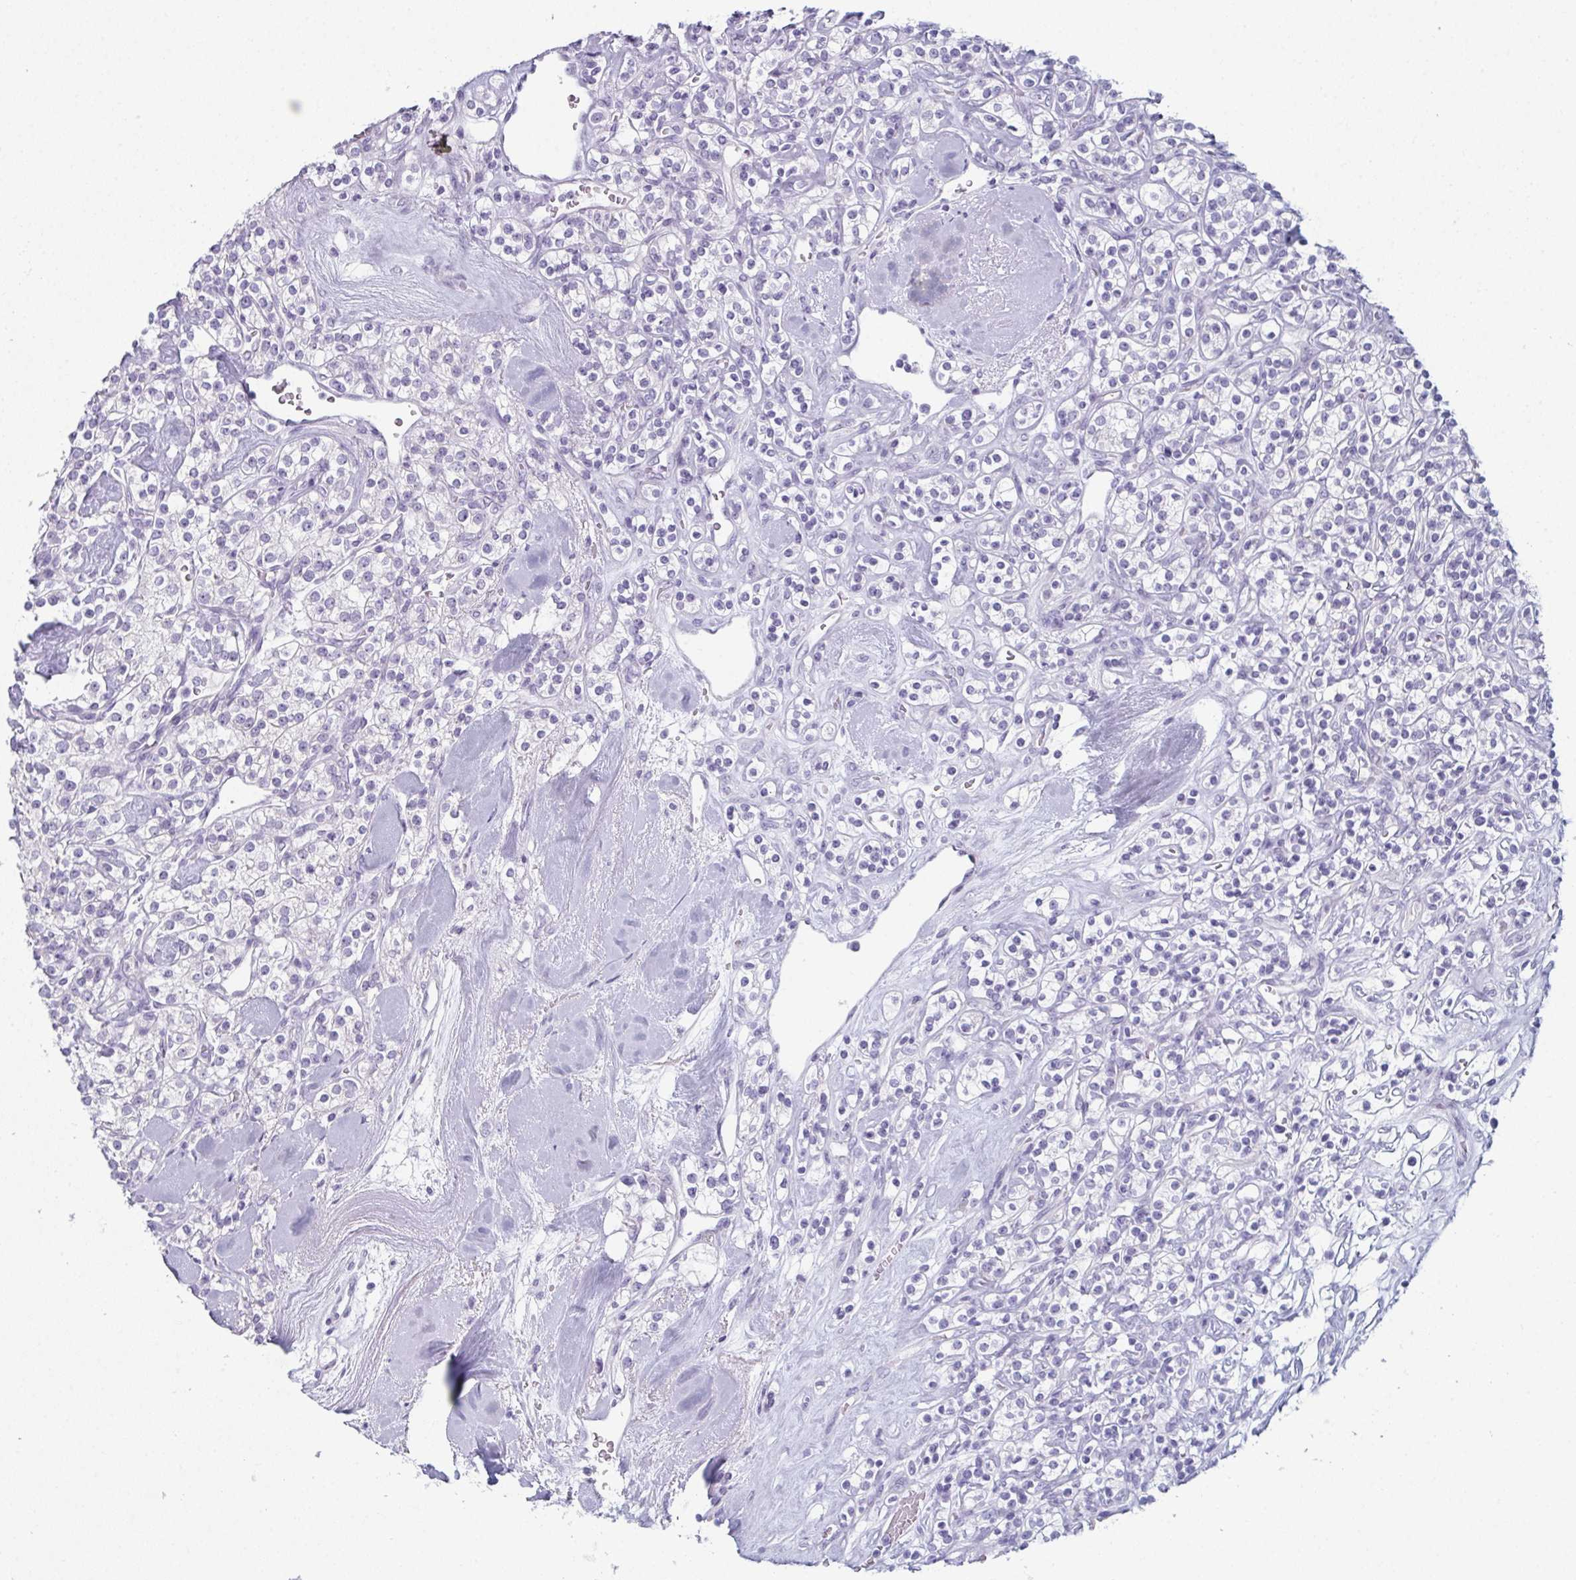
{"staining": {"intensity": "negative", "quantity": "none", "location": "none"}, "tissue": "renal cancer", "cell_type": "Tumor cells", "image_type": "cancer", "snomed": [{"axis": "morphology", "description": "Adenocarcinoma, NOS"}, {"axis": "topography", "description": "Kidney"}], "caption": "Immunohistochemical staining of human renal cancer shows no significant expression in tumor cells.", "gene": "ENKUR", "patient": {"sex": "male", "age": 77}}